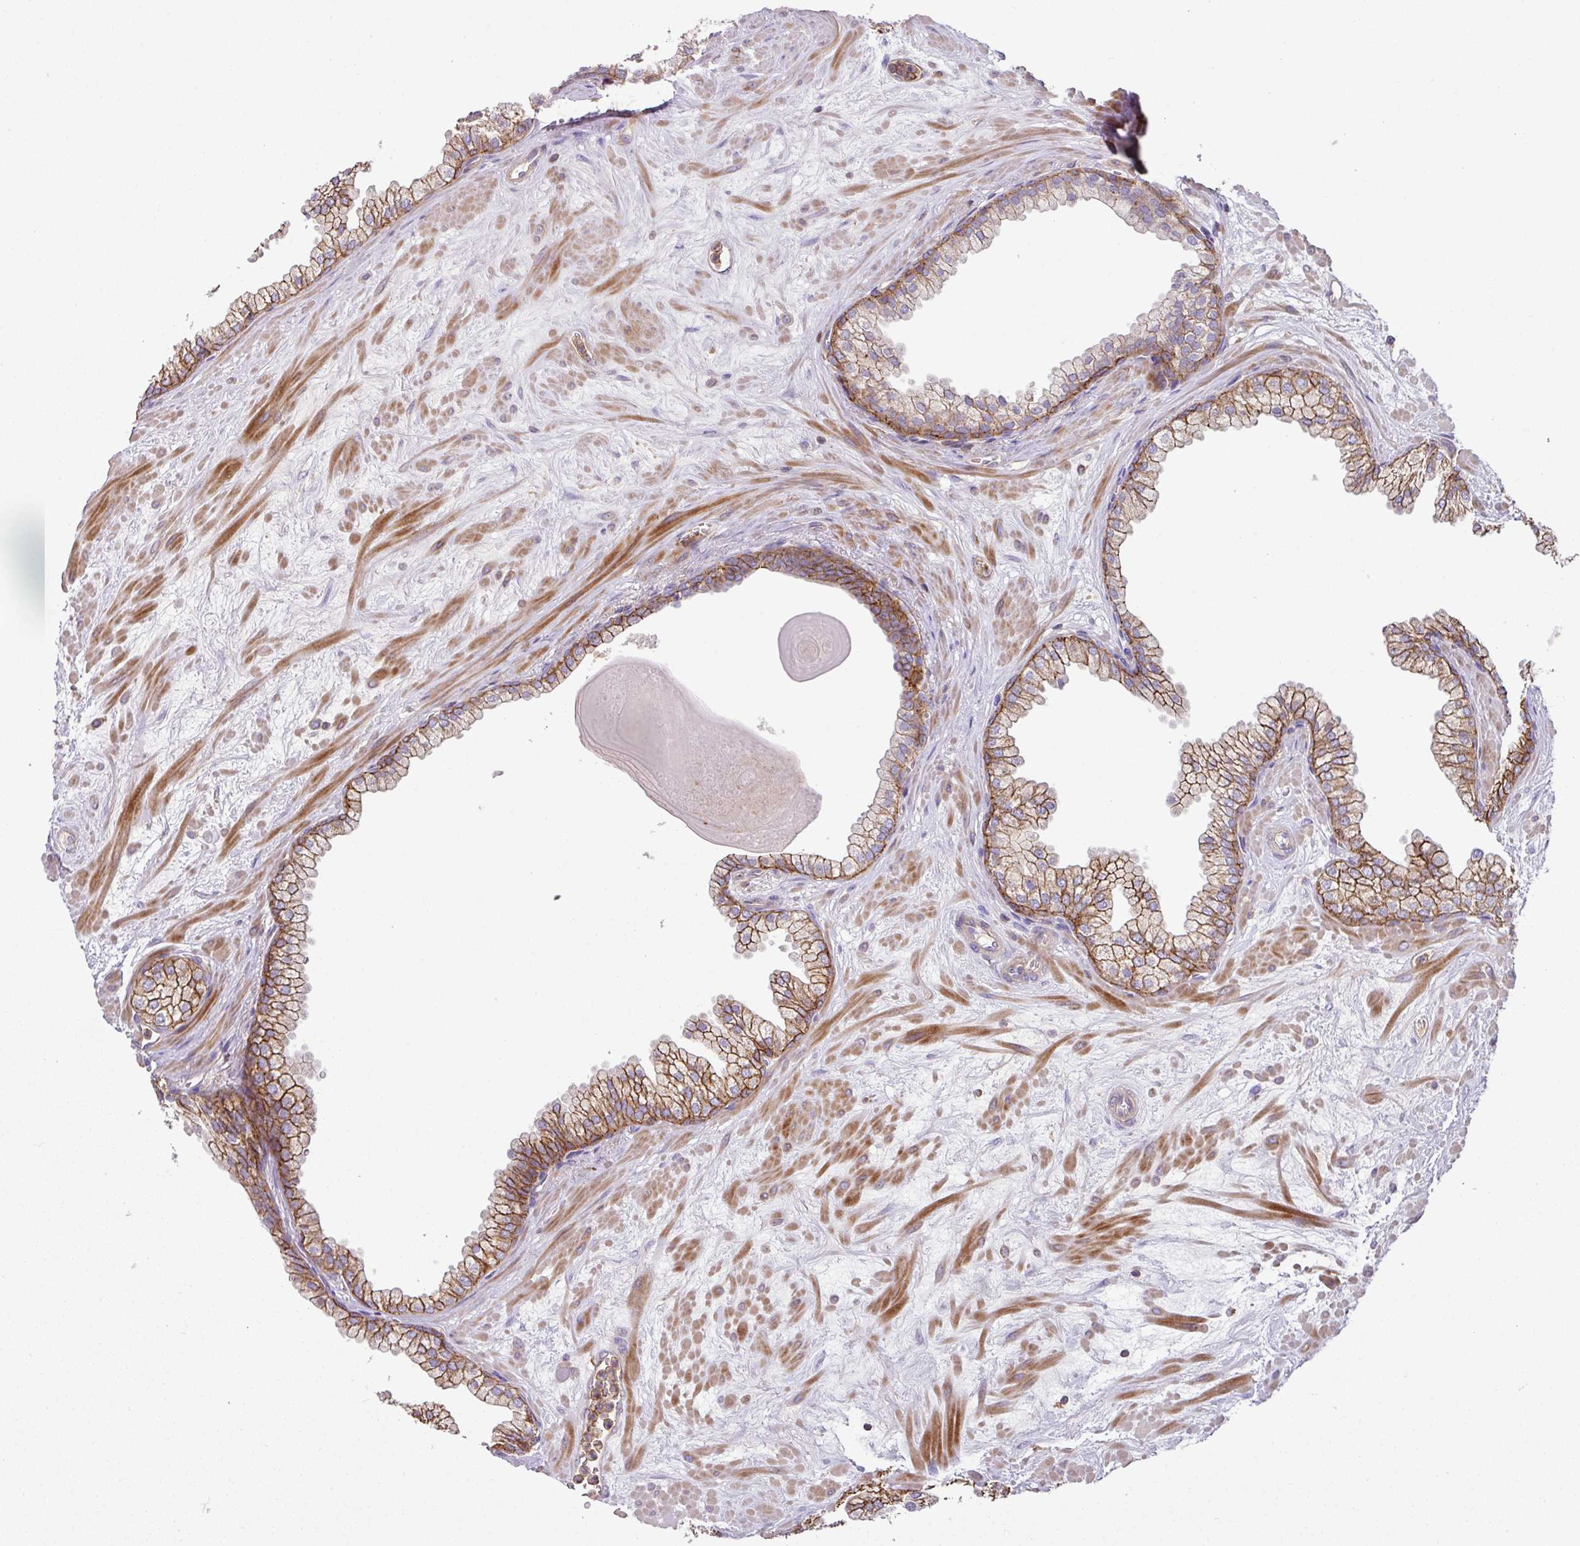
{"staining": {"intensity": "strong", "quantity": ">75%", "location": "cytoplasmic/membranous"}, "tissue": "prostate", "cell_type": "Glandular cells", "image_type": "normal", "snomed": [{"axis": "morphology", "description": "Normal tissue, NOS"}, {"axis": "topography", "description": "Prostate"}, {"axis": "topography", "description": "Peripheral nerve tissue"}], "caption": "Prostate stained with immunohistochemistry (IHC) displays strong cytoplasmic/membranous expression in approximately >75% of glandular cells.", "gene": "RIC1", "patient": {"sex": "male", "age": 61}}